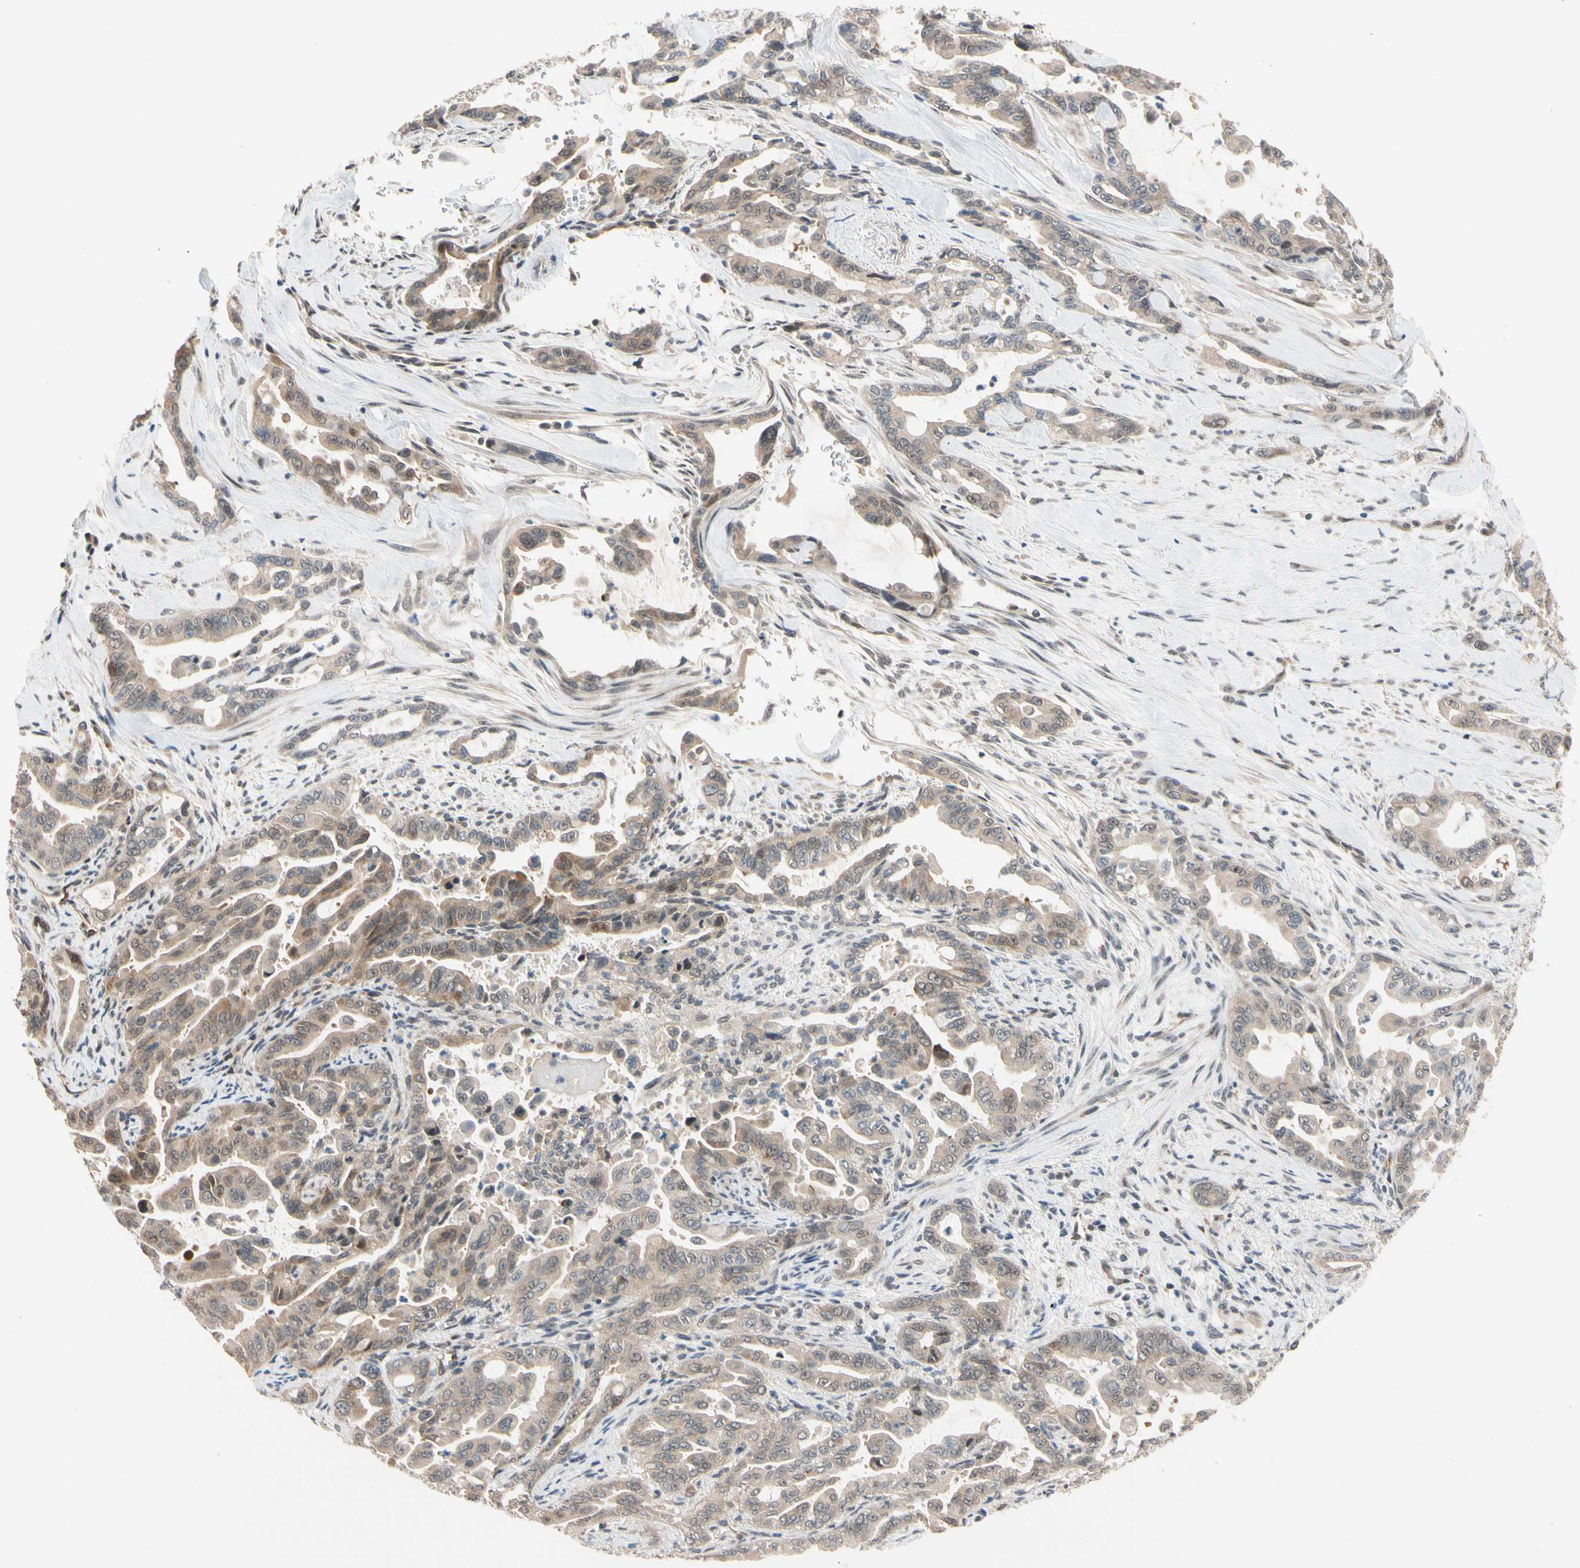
{"staining": {"intensity": "weak", "quantity": ">75%", "location": "cytoplasmic/membranous"}, "tissue": "pancreatic cancer", "cell_type": "Tumor cells", "image_type": "cancer", "snomed": [{"axis": "morphology", "description": "Adenocarcinoma, NOS"}, {"axis": "topography", "description": "Pancreas"}], "caption": "Pancreatic adenocarcinoma stained with DAB immunohistochemistry exhibits low levels of weak cytoplasmic/membranous staining in about >75% of tumor cells.", "gene": "NGEF", "patient": {"sex": "male", "age": 70}}